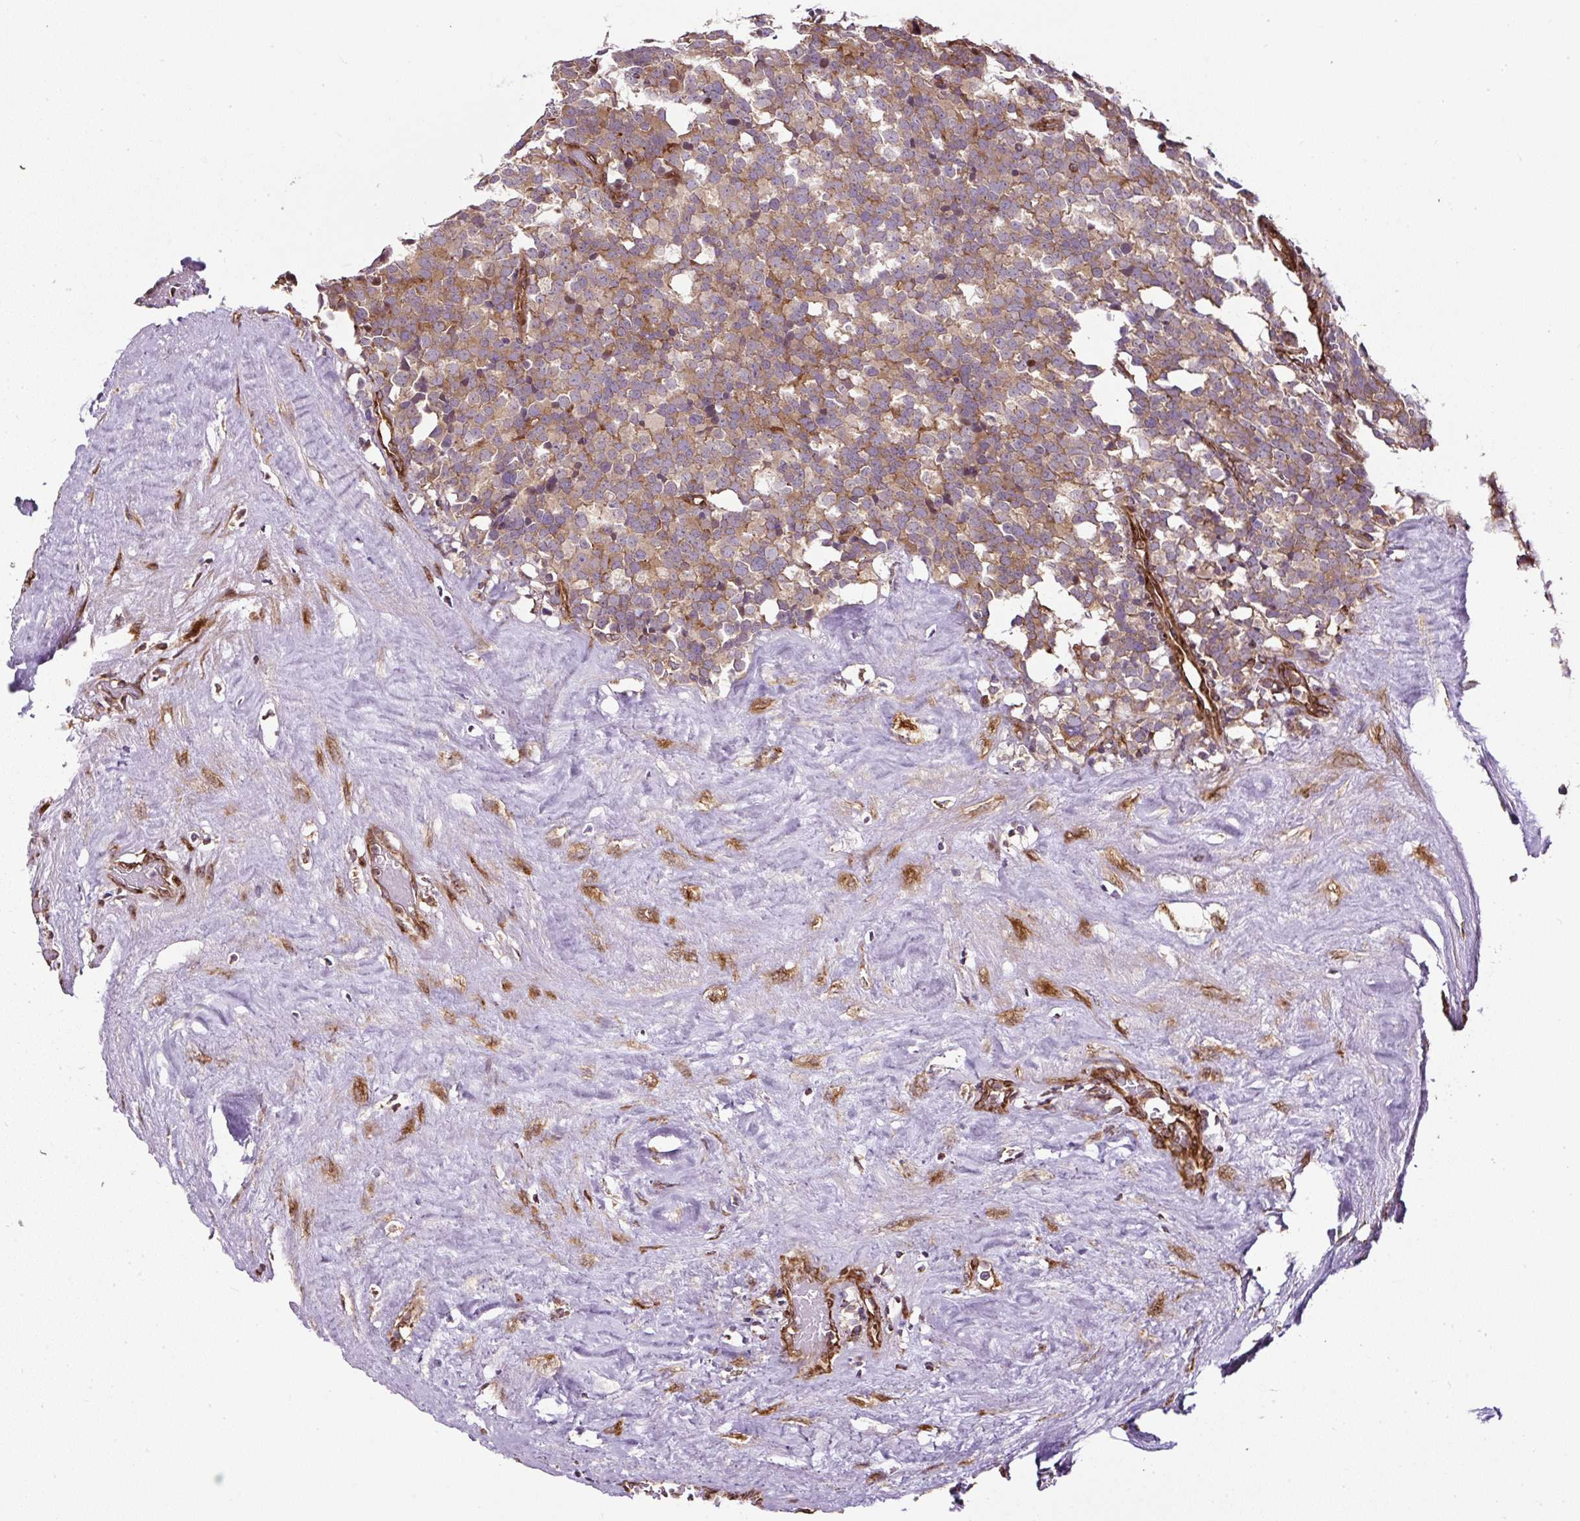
{"staining": {"intensity": "moderate", "quantity": ">75%", "location": "cytoplasmic/membranous"}, "tissue": "testis cancer", "cell_type": "Tumor cells", "image_type": "cancer", "snomed": [{"axis": "morphology", "description": "Seminoma, NOS"}, {"axis": "topography", "description": "Testis"}], "caption": "DAB (3,3'-diaminobenzidine) immunohistochemical staining of seminoma (testis) reveals moderate cytoplasmic/membranous protein positivity in about >75% of tumor cells. The staining is performed using DAB (3,3'-diaminobenzidine) brown chromogen to label protein expression. The nuclei are counter-stained blue using hematoxylin.", "gene": "KDM4E", "patient": {"sex": "male", "age": 71}}